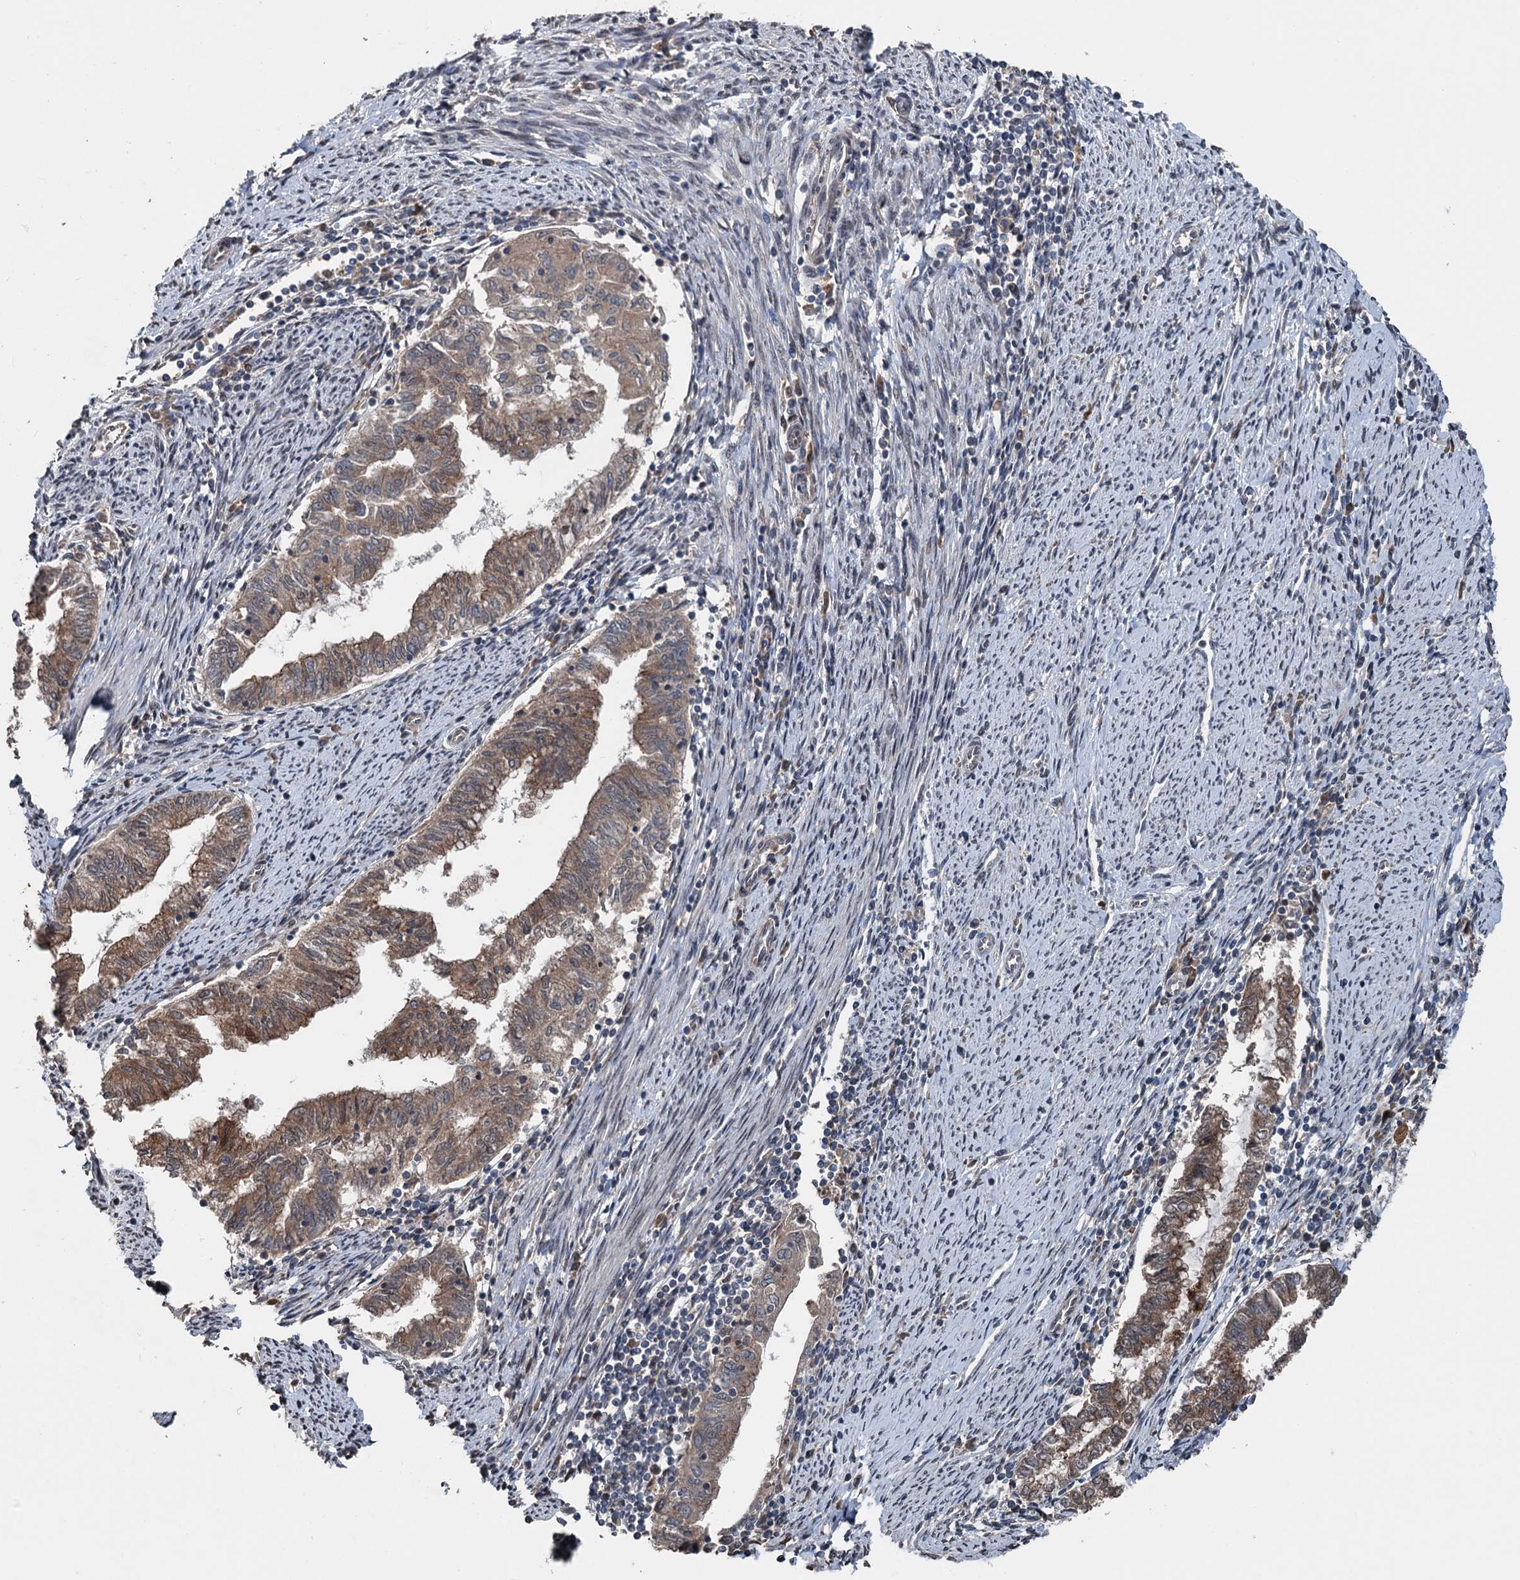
{"staining": {"intensity": "moderate", "quantity": ">75%", "location": "cytoplasmic/membranous"}, "tissue": "endometrial cancer", "cell_type": "Tumor cells", "image_type": "cancer", "snomed": [{"axis": "morphology", "description": "Adenocarcinoma, NOS"}, {"axis": "topography", "description": "Endometrium"}], "caption": "Endometrial cancer (adenocarcinoma) stained with DAB immunohistochemistry (IHC) exhibits medium levels of moderate cytoplasmic/membranous positivity in about >75% of tumor cells.", "gene": "N4BP2L2", "patient": {"sex": "female", "age": 79}}